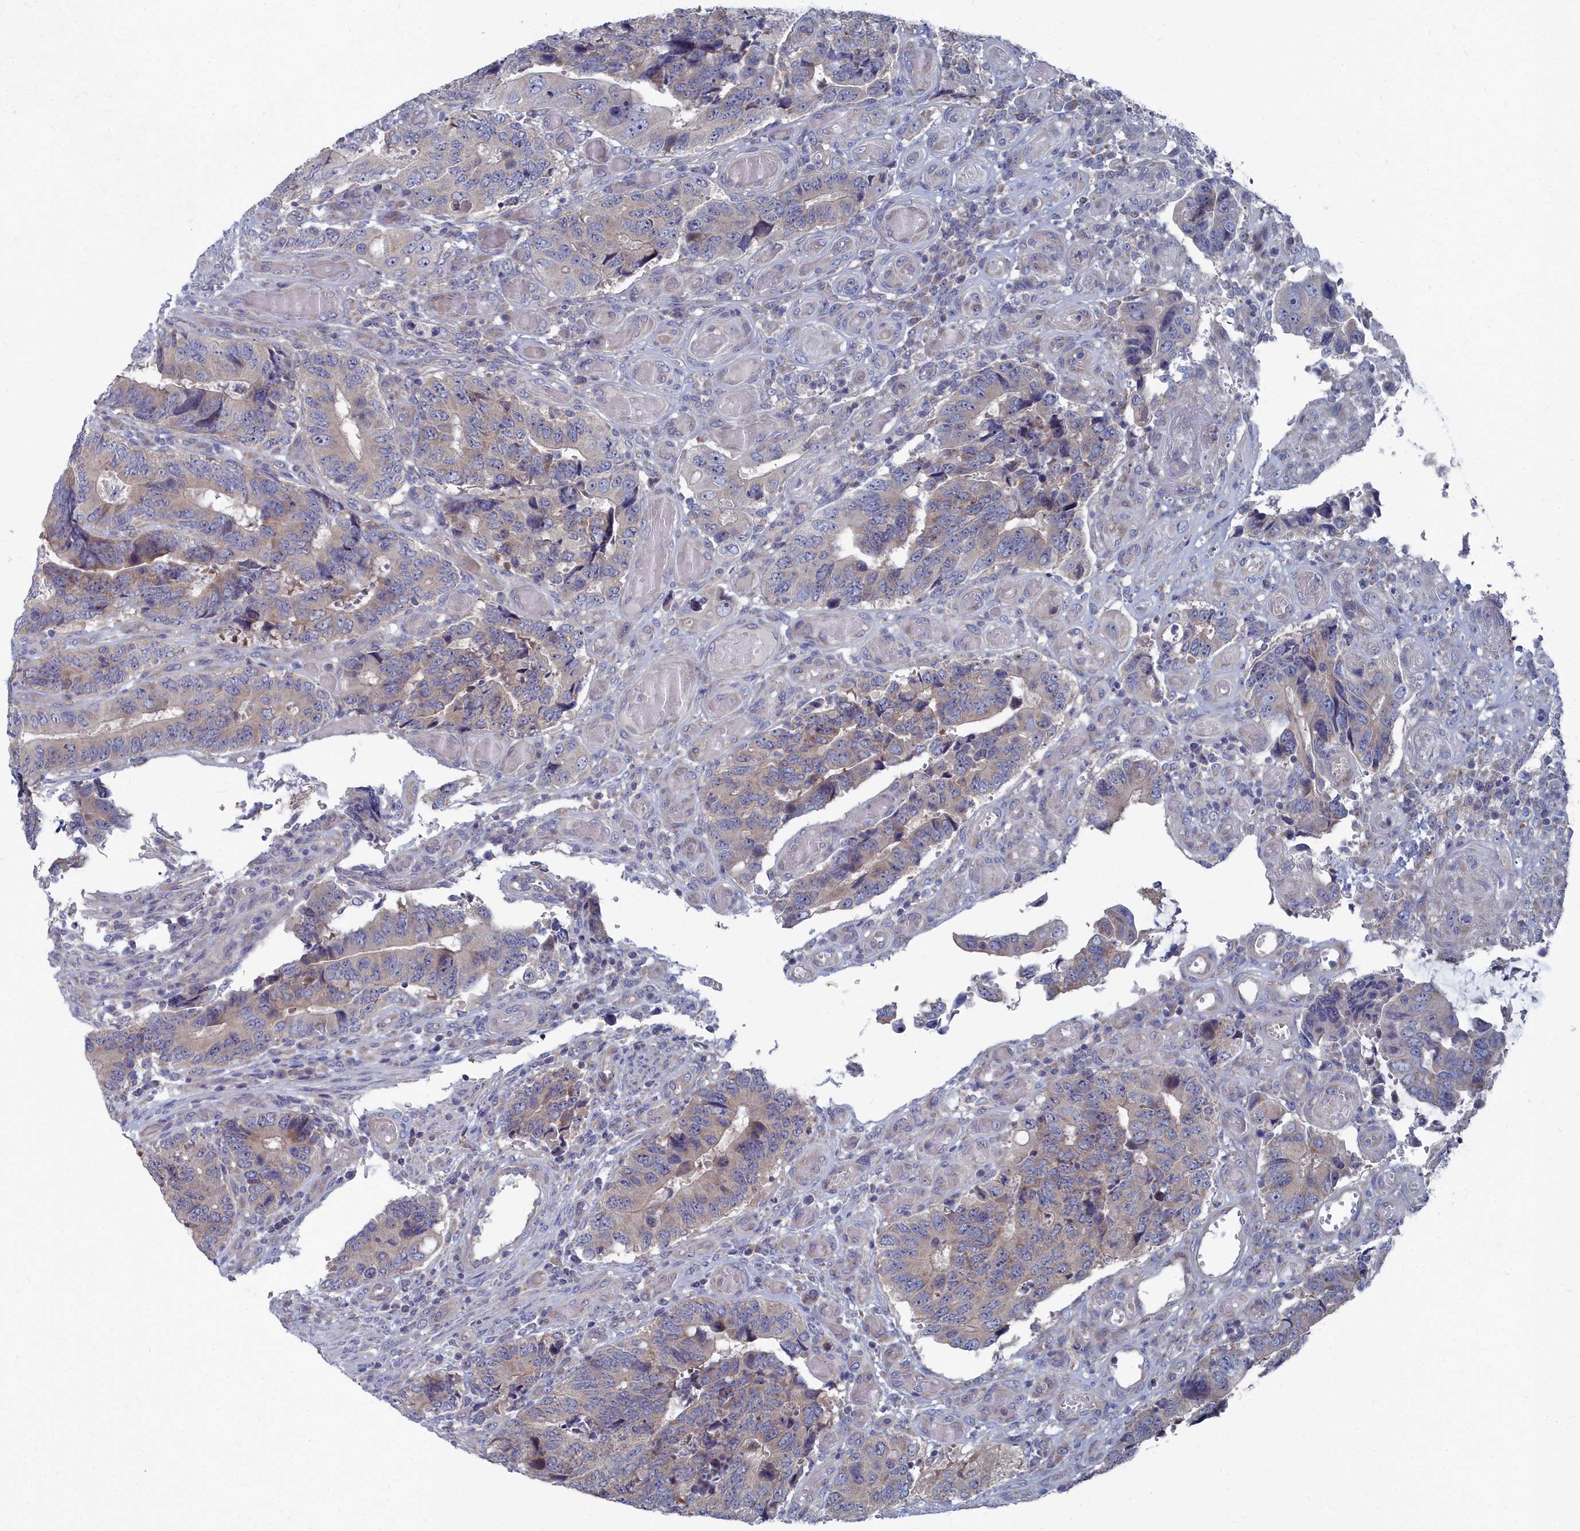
{"staining": {"intensity": "negative", "quantity": "none", "location": "none"}, "tissue": "colorectal cancer", "cell_type": "Tumor cells", "image_type": "cancer", "snomed": [{"axis": "morphology", "description": "Adenocarcinoma, NOS"}, {"axis": "topography", "description": "Colon"}], "caption": "High magnification brightfield microscopy of adenocarcinoma (colorectal) stained with DAB (3,3'-diaminobenzidine) (brown) and counterstained with hematoxylin (blue): tumor cells show no significant positivity.", "gene": "CCDC149", "patient": {"sex": "male", "age": 87}}